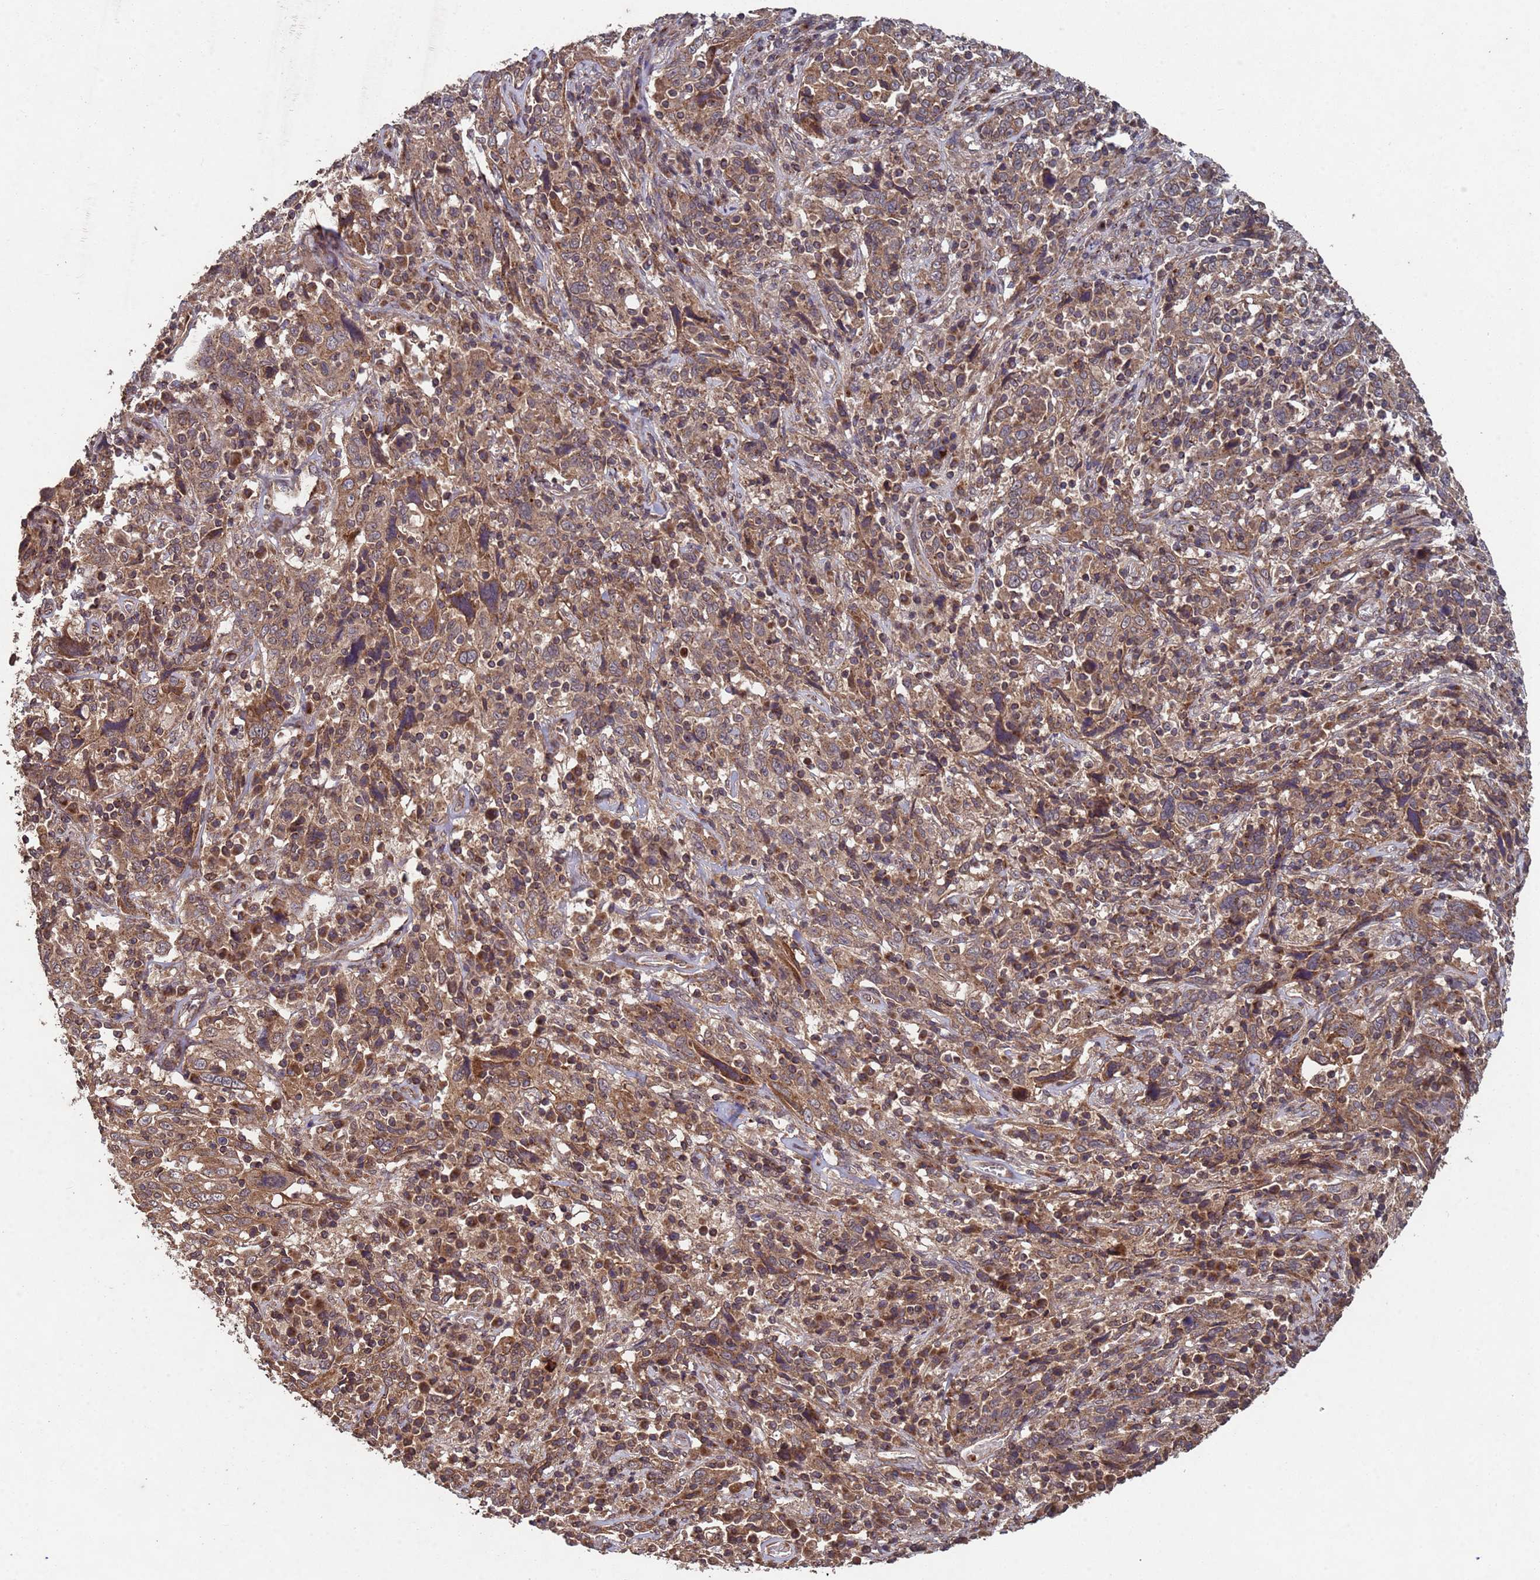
{"staining": {"intensity": "moderate", "quantity": ">75%", "location": "cytoplasmic/membranous"}, "tissue": "cervical cancer", "cell_type": "Tumor cells", "image_type": "cancer", "snomed": [{"axis": "morphology", "description": "Squamous cell carcinoma, NOS"}, {"axis": "topography", "description": "Cervix"}], "caption": "High-power microscopy captured an immunohistochemistry (IHC) histopathology image of squamous cell carcinoma (cervical), revealing moderate cytoplasmic/membranous staining in about >75% of tumor cells.", "gene": "FASTKD1", "patient": {"sex": "female", "age": 46}}